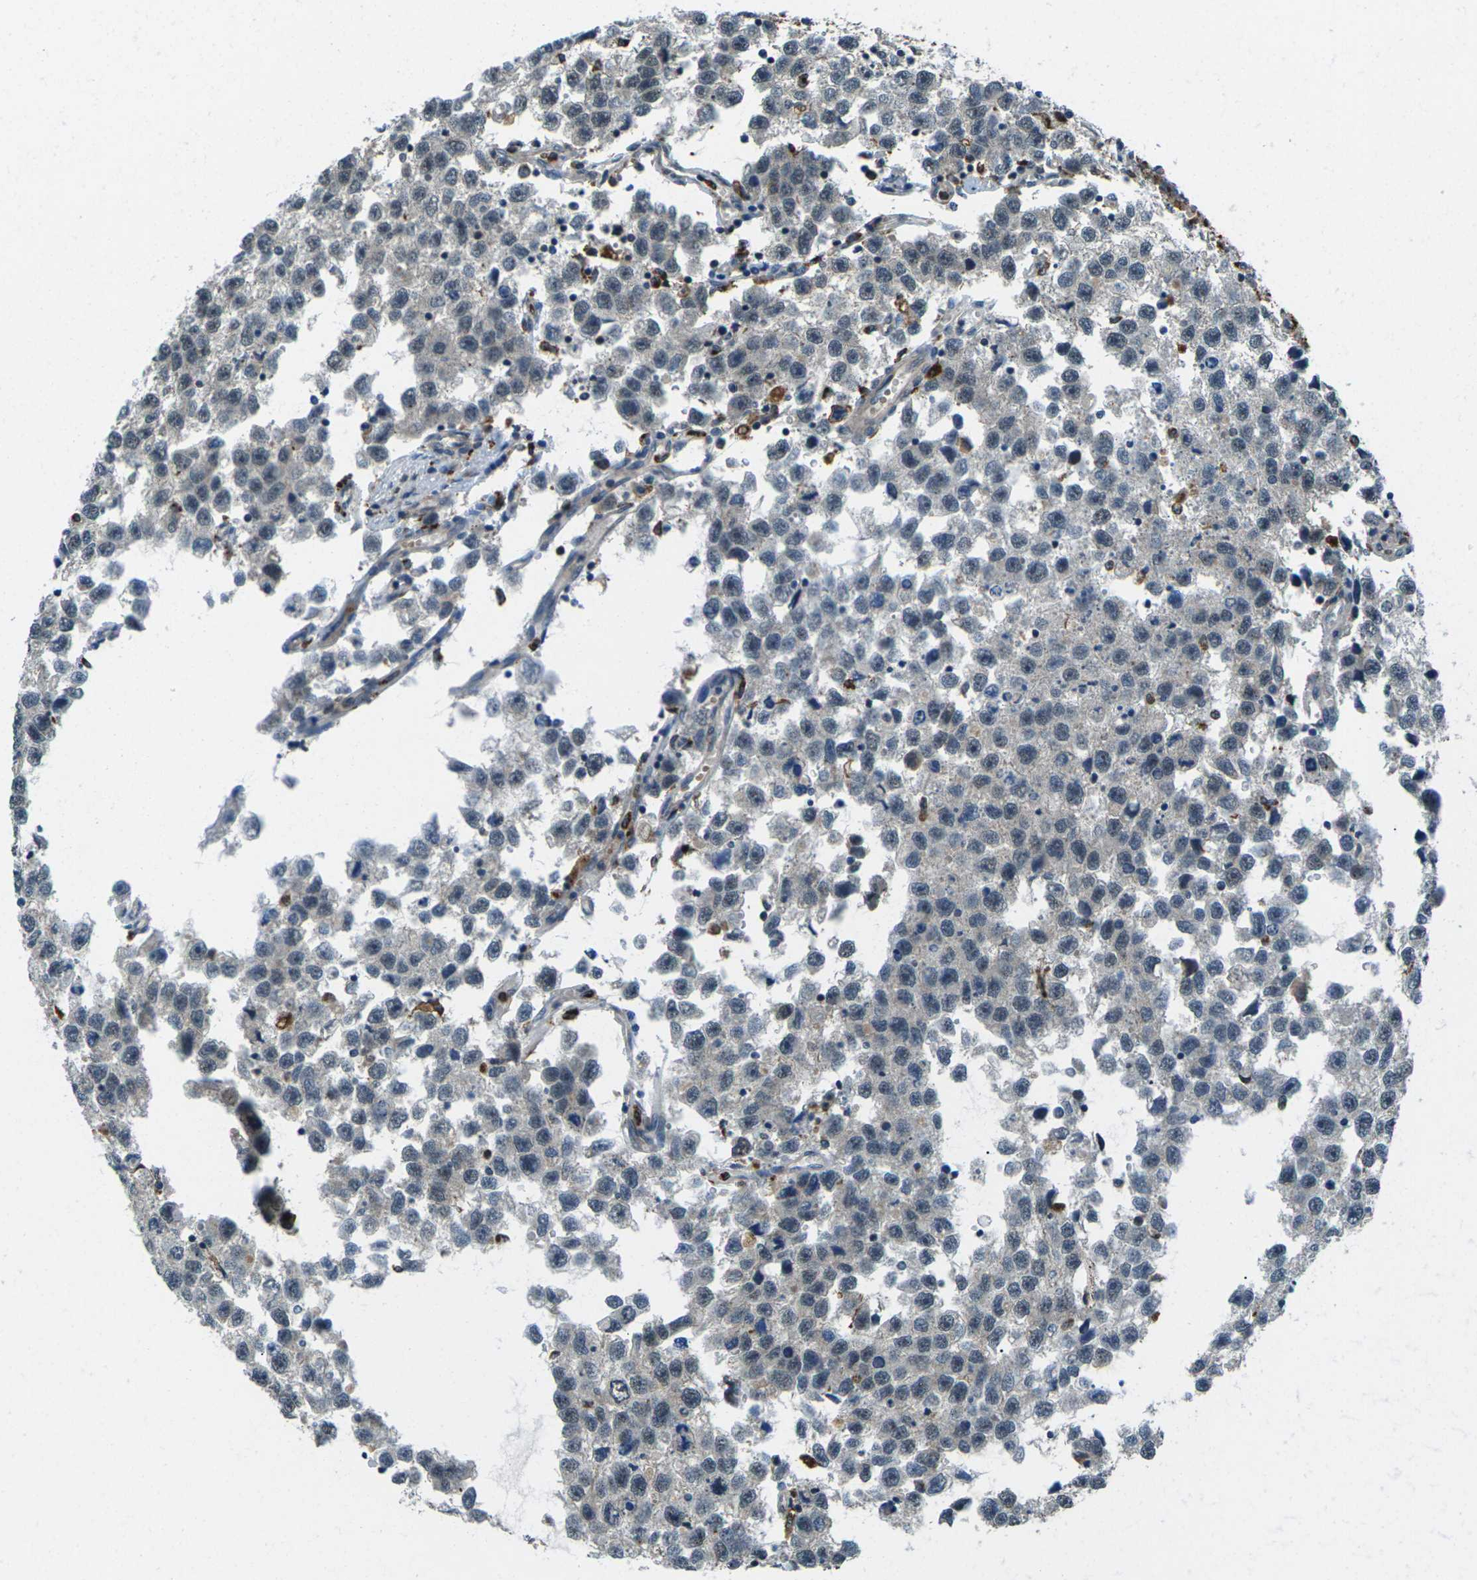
{"staining": {"intensity": "negative", "quantity": "none", "location": "none"}, "tissue": "testis cancer", "cell_type": "Tumor cells", "image_type": "cancer", "snomed": [{"axis": "morphology", "description": "Seminoma, NOS"}, {"axis": "topography", "description": "Testis"}], "caption": "This is an immunohistochemistry micrograph of human testis cancer (seminoma). There is no expression in tumor cells.", "gene": "SLC31A2", "patient": {"sex": "male", "age": 33}}